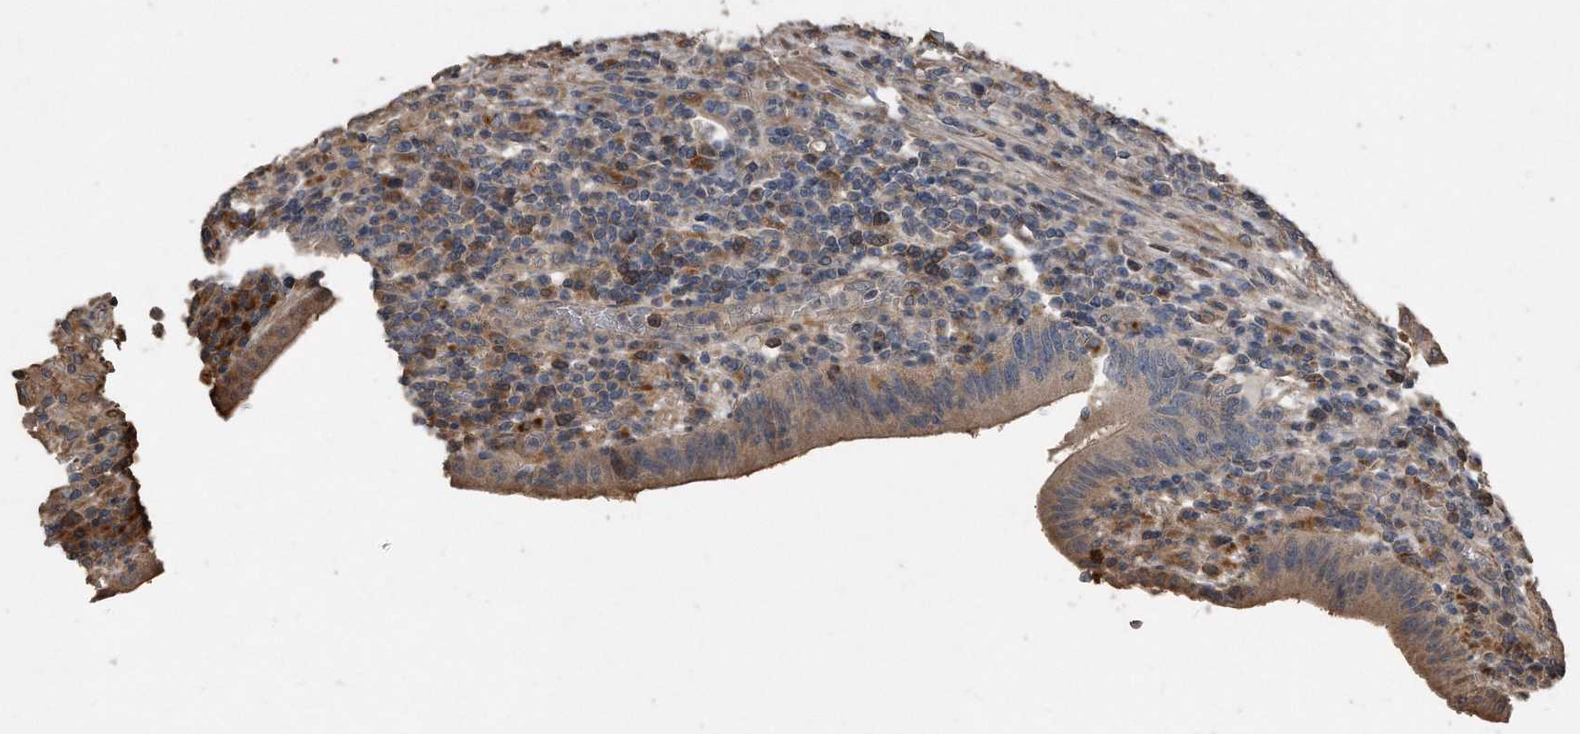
{"staining": {"intensity": "weak", "quantity": "<25%", "location": "cytoplasmic/membranous"}, "tissue": "colorectal cancer", "cell_type": "Tumor cells", "image_type": "cancer", "snomed": [{"axis": "morphology", "description": "Normal tissue, NOS"}, {"axis": "morphology", "description": "Adenocarcinoma, NOS"}, {"axis": "topography", "description": "Colon"}], "caption": "Immunohistochemistry (IHC) image of colorectal adenocarcinoma stained for a protein (brown), which reveals no positivity in tumor cells. (Stains: DAB (3,3'-diaminobenzidine) immunohistochemistry with hematoxylin counter stain, Microscopy: brightfield microscopy at high magnification).", "gene": "ANKRD10", "patient": {"sex": "female", "age": 75}}